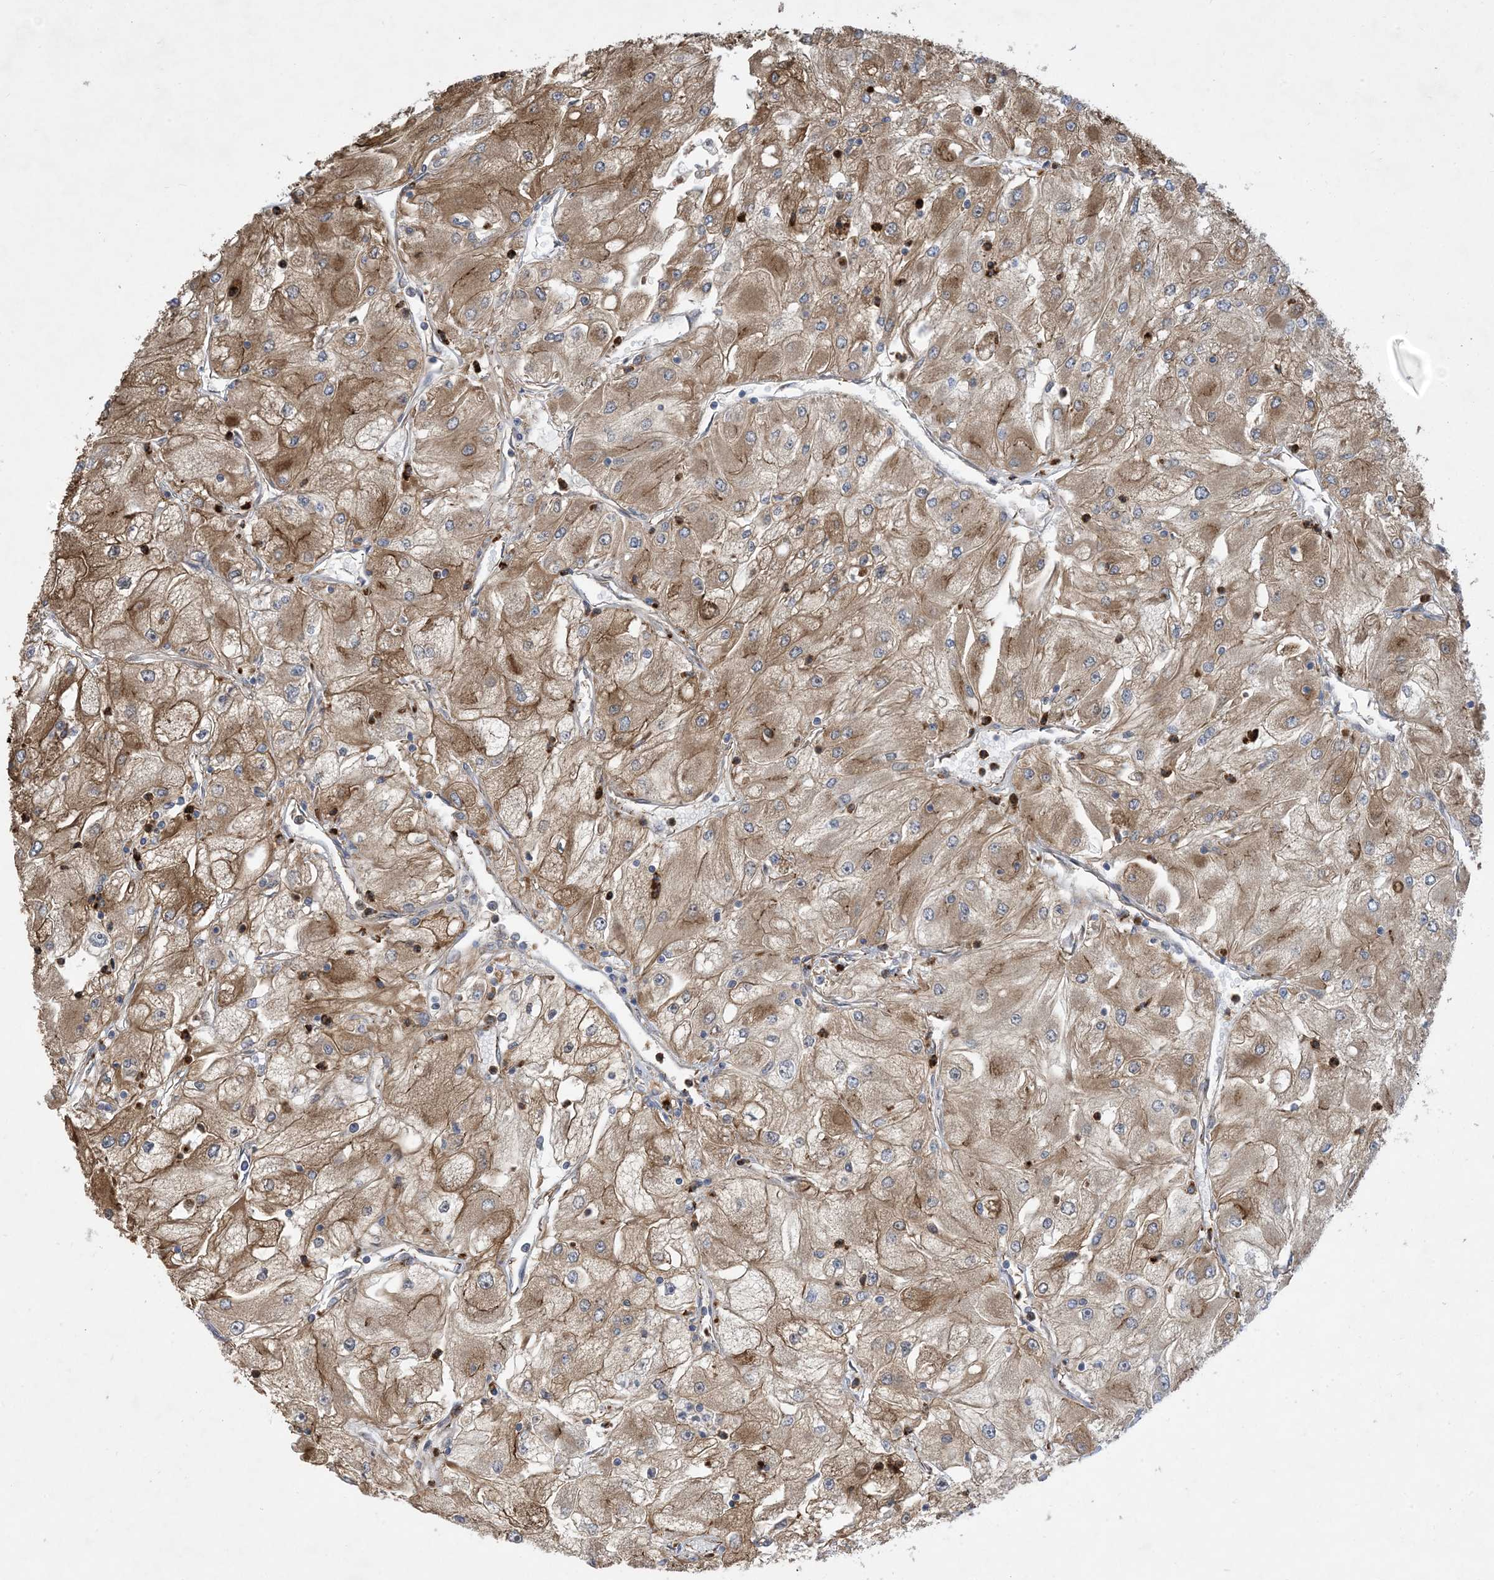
{"staining": {"intensity": "moderate", "quantity": "25%-75%", "location": "cytoplasmic/membranous"}, "tissue": "renal cancer", "cell_type": "Tumor cells", "image_type": "cancer", "snomed": [{"axis": "morphology", "description": "Adenocarcinoma, NOS"}, {"axis": "topography", "description": "Kidney"}], "caption": "This photomicrograph demonstrates IHC staining of human renal cancer, with medium moderate cytoplasmic/membranous expression in about 25%-75% of tumor cells.", "gene": "OTOP1", "patient": {"sex": "male", "age": 80}}